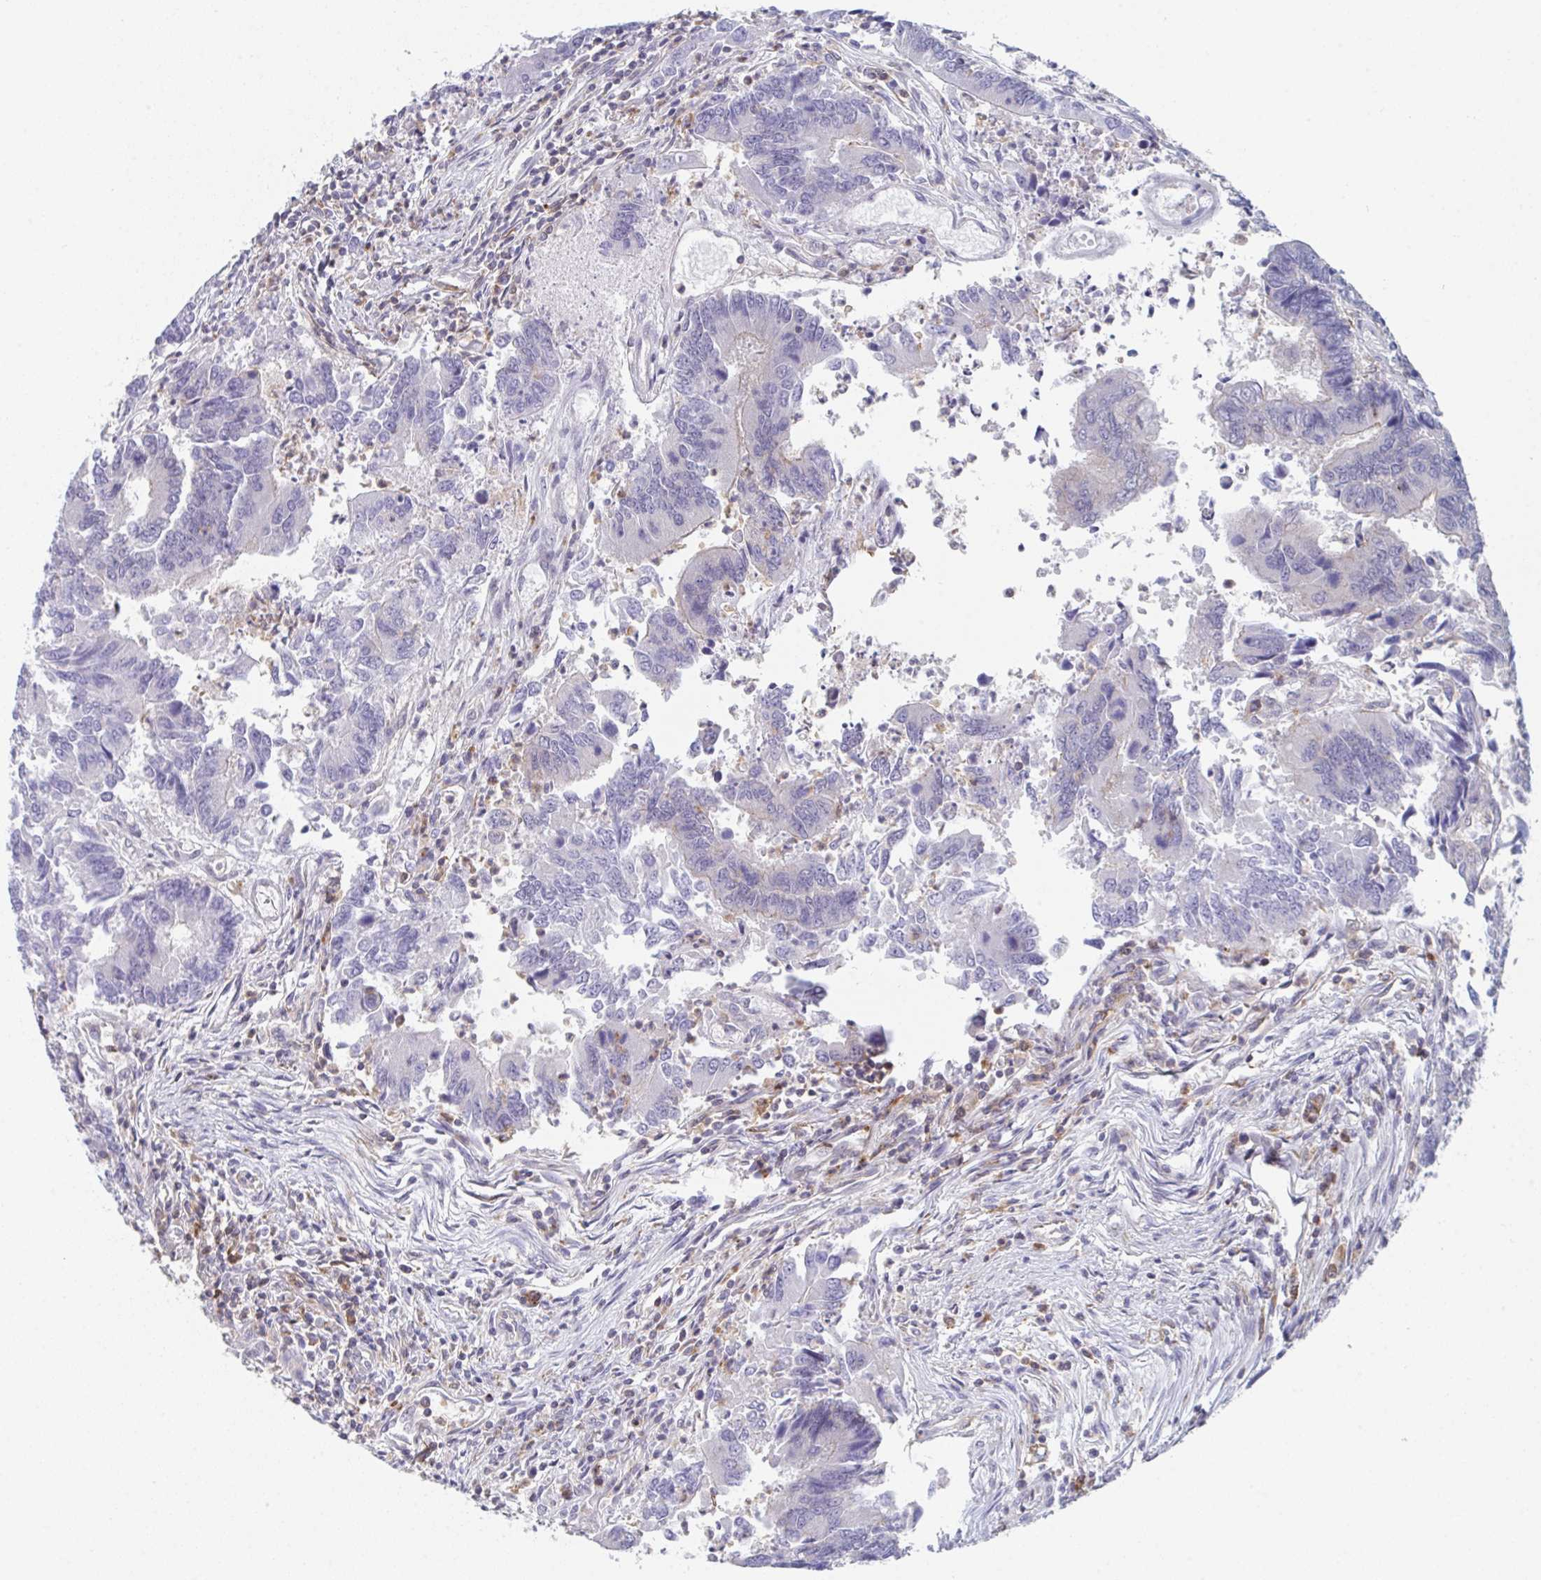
{"staining": {"intensity": "weak", "quantity": "<25%", "location": "cytoplasmic/membranous"}, "tissue": "colorectal cancer", "cell_type": "Tumor cells", "image_type": "cancer", "snomed": [{"axis": "morphology", "description": "Adenocarcinoma, NOS"}, {"axis": "topography", "description": "Colon"}], "caption": "There is no significant expression in tumor cells of colorectal cancer.", "gene": "DISP2", "patient": {"sex": "female", "age": 67}}